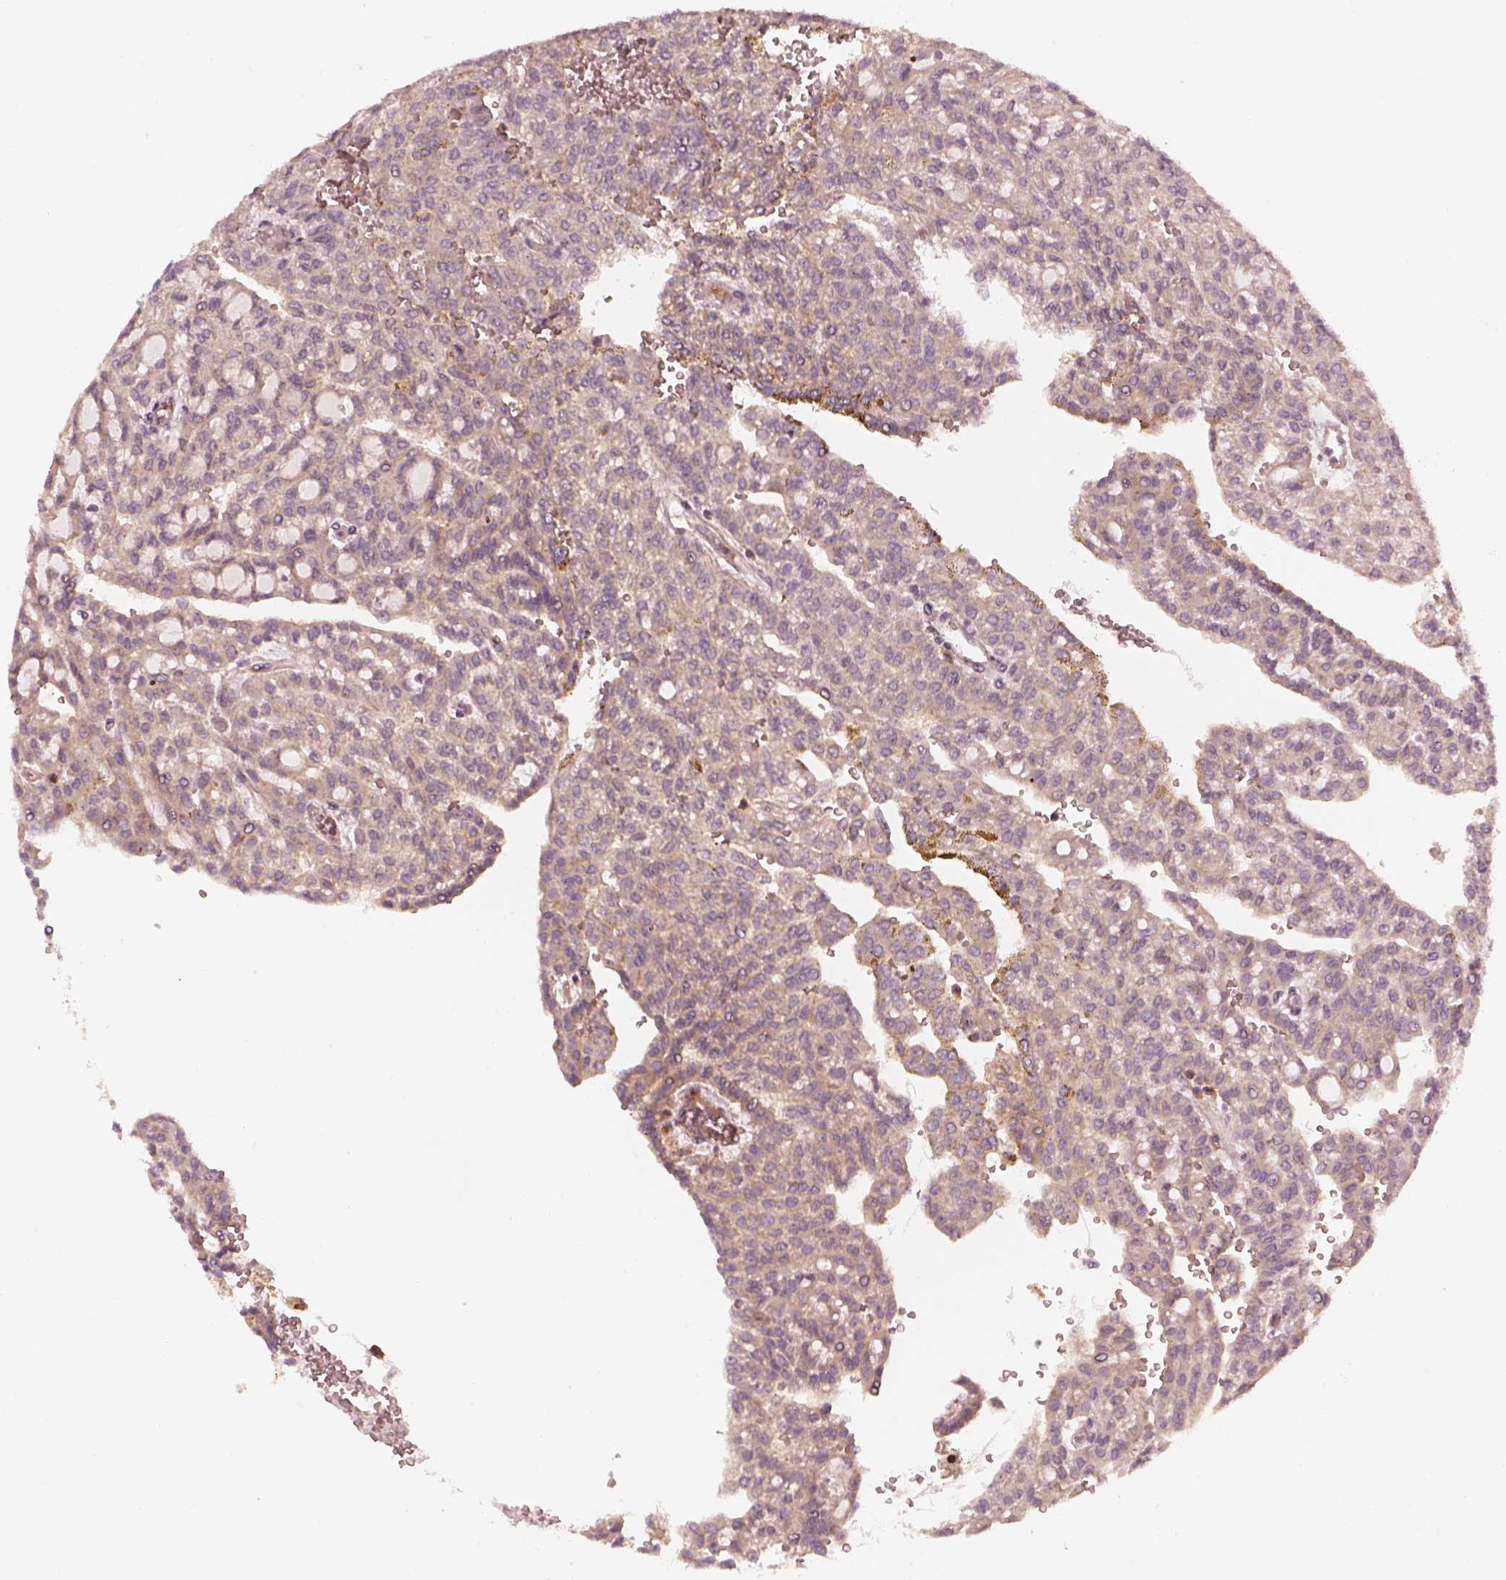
{"staining": {"intensity": "weak", "quantity": "25%-75%", "location": "cytoplasmic/membranous"}, "tissue": "renal cancer", "cell_type": "Tumor cells", "image_type": "cancer", "snomed": [{"axis": "morphology", "description": "Adenocarcinoma, NOS"}, {"axis": "topography", "description": "Kidney"}], "caption": "Brown immunohistochemical staining in renal cancer shows weak cytoplasmic/membranous staining in about 25%-75% of tumor cells.", "gene": "FAM107B", "patient": {"sex": "male", "age": 63}}